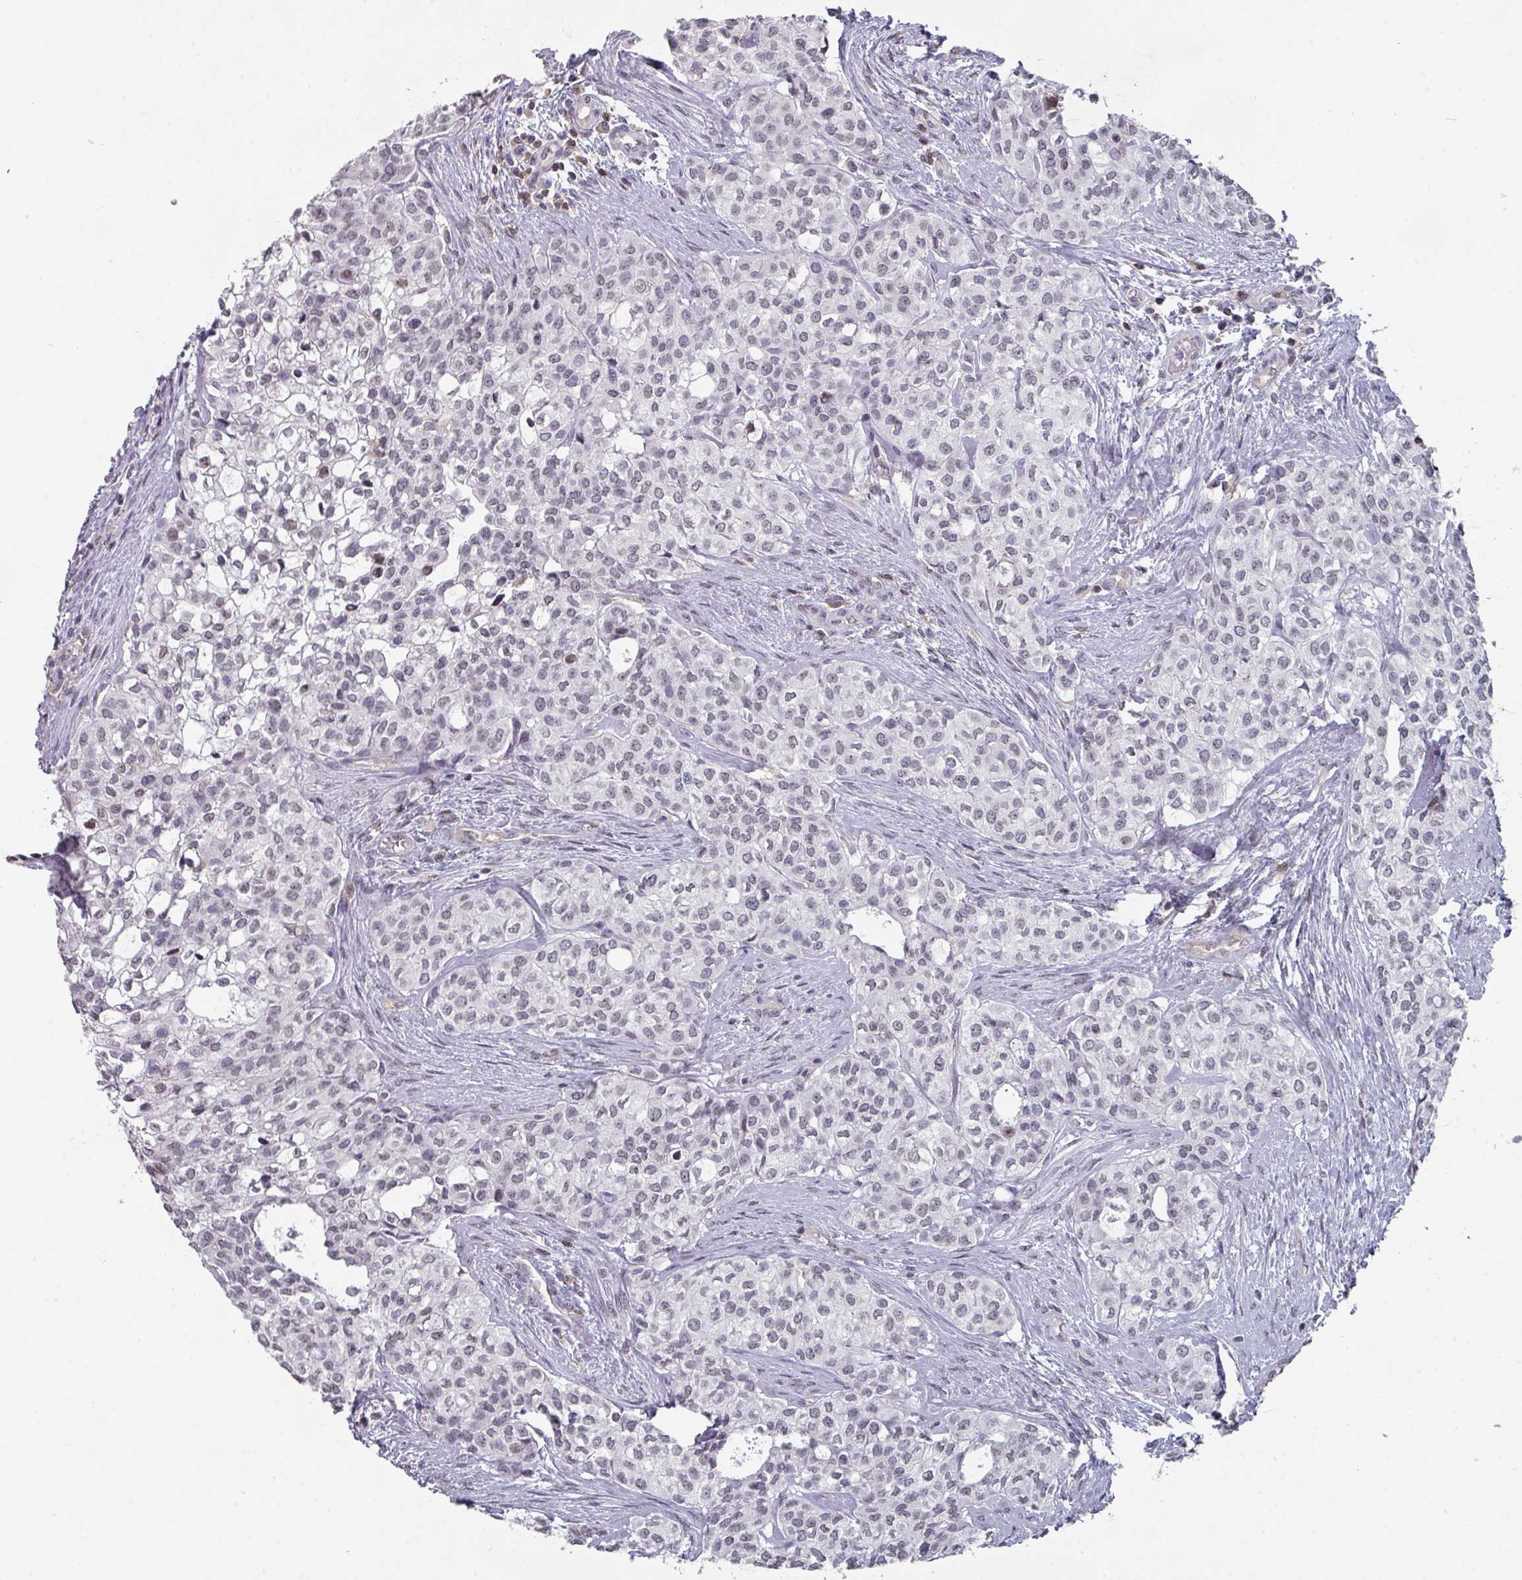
{"staining": {"intensity": "weak", "quantity": "<25%", "location": "nuclear"}, "tissue": "head and neck cancer", "cell_type": "Tumor cells", "image_type": "cancer", "snomed": [{"axis": "morphology", "description": "Adenocarcinoma, NOS"}, {"axis": "topography", "description": "Head-Neck"}], "caption": "Histopathology image shows no significant protein positivity in tumor cells of adenocarcinoma (head and neck). Brightfield microscopy of immunohistochemistry stained with DAB (brown) and hematoxylin (blue), captured at high magnification.", "gene": "RASAL3", "patient": {"sex": "male", "age": 81}}